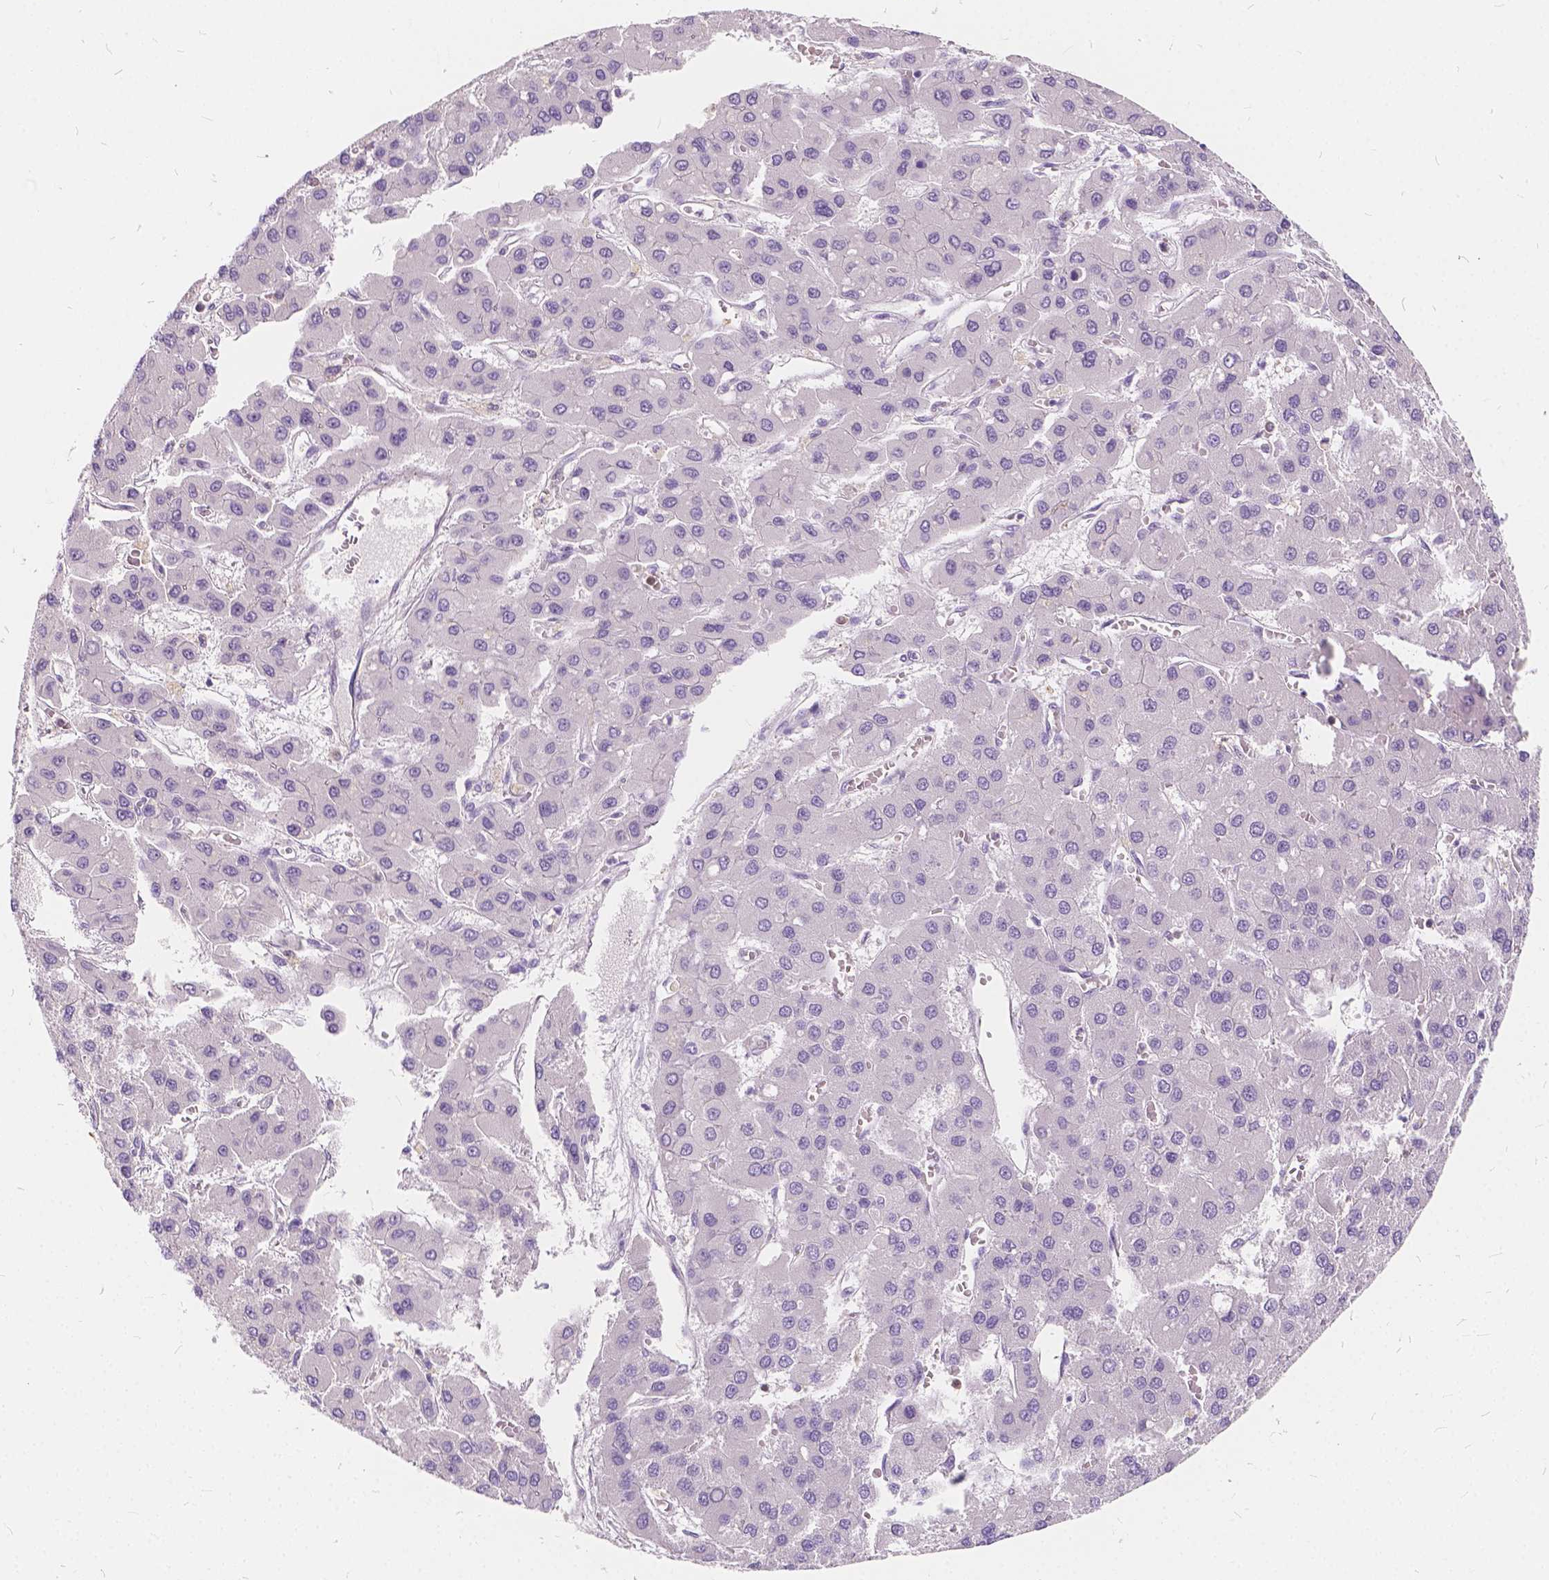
{"staining": {"intensity": "negative", "quantity": "none", "location": "none"}, "tissue": "liver cancer", "cell_type": "Tumor cells", "image_type": "cancer", "snomed": [{"axis": "morphology", "description": "Carcinoma, Hepatocellular, NOS"}, {"axis": "topography", "description": "Liver"}], "caption": "DAB immunohistochemical staining of human liver cancer (hepatocellular carcinoma) displays no significant expression in tumor cells.", "gene": "KIAA0513", "patient": {"sex": "female", "age": 41}}